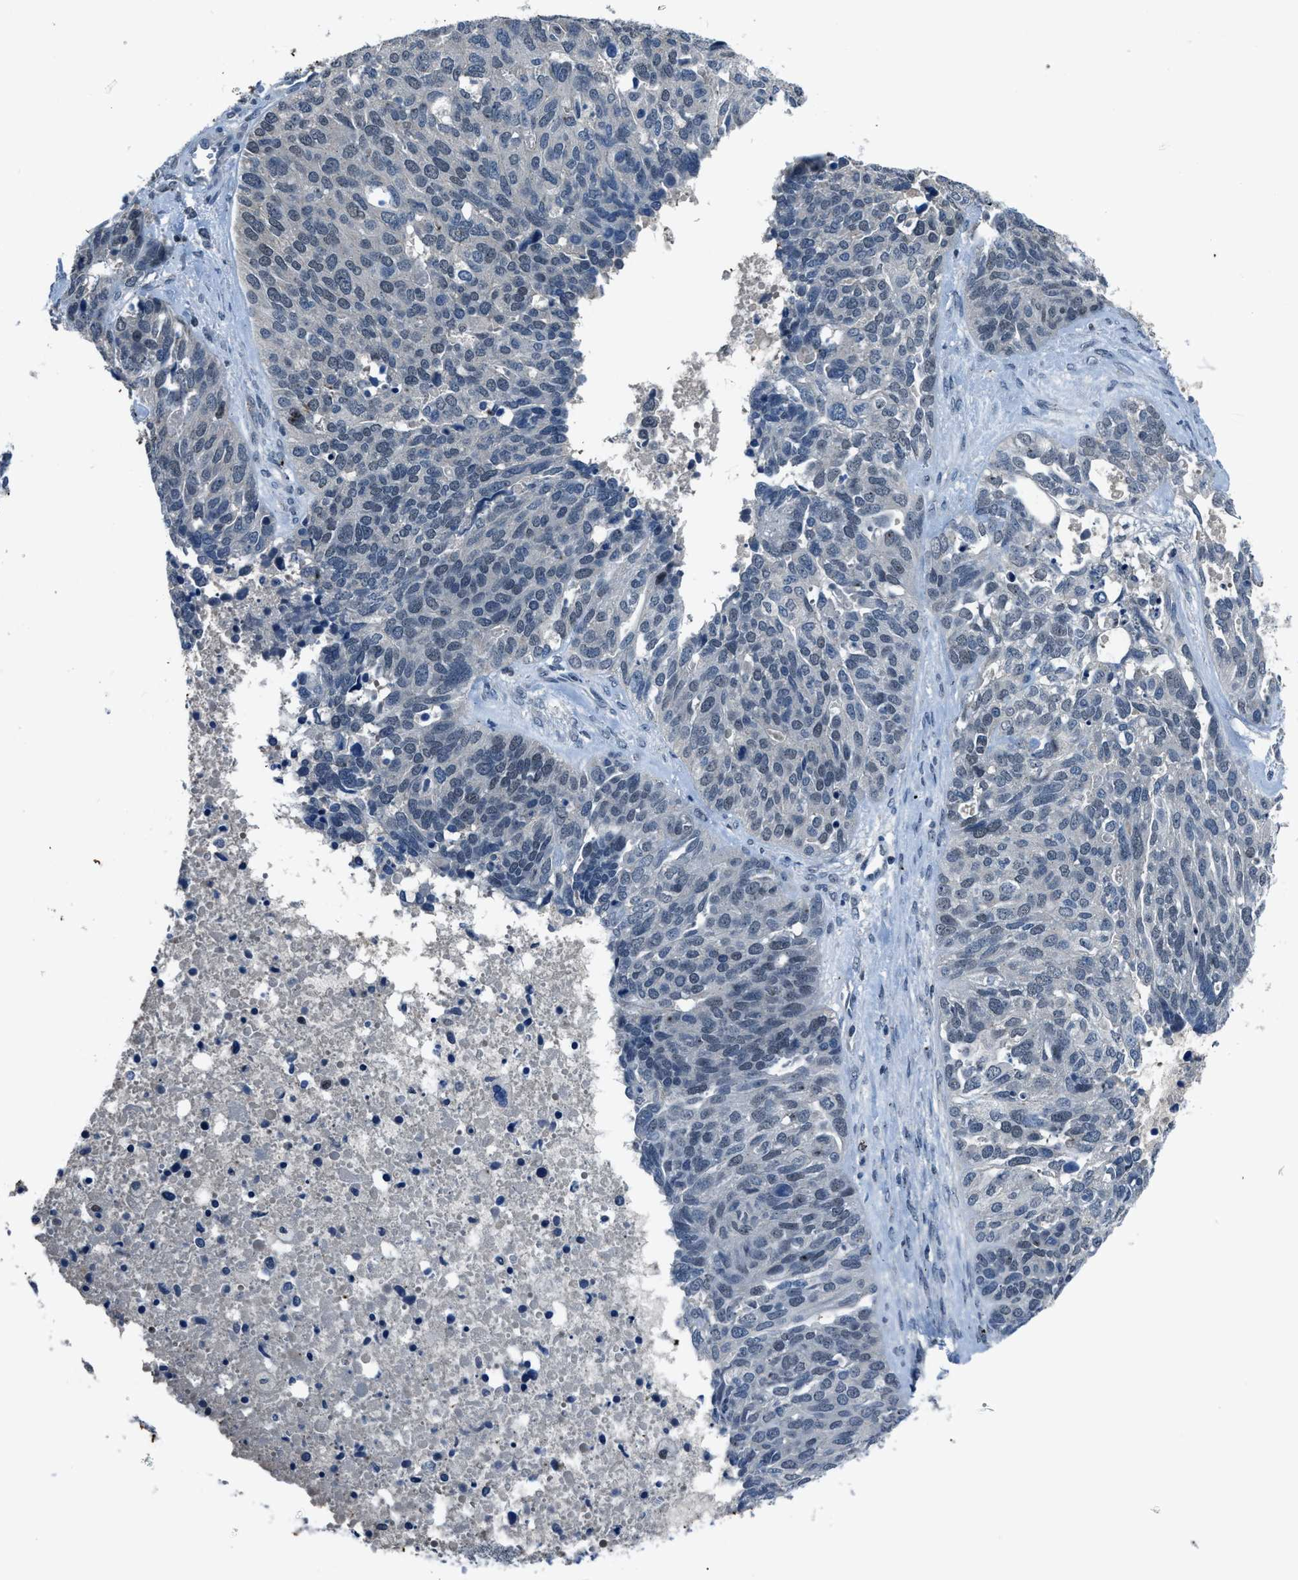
{"staining": {"intensity": "weak", "quantity": "<25%", "location": "nuclear"}, "tissue": "ovarian cancer", "cell_type": "Tumor cells", "image_type": "cancer", "snomed": [{"axis": "morphology", "description": "Cystadenocarcinoma, serous, NOS"}, {"axis": "topography", "description": "Ovary"}], "caption": "Ovarian serous cystadenocarcinoma was stained to show a protein in brown. There is no significant expression in tumor cells.", "gene": "DUSP19", "patient": {"sex": "female", "age": 44}}